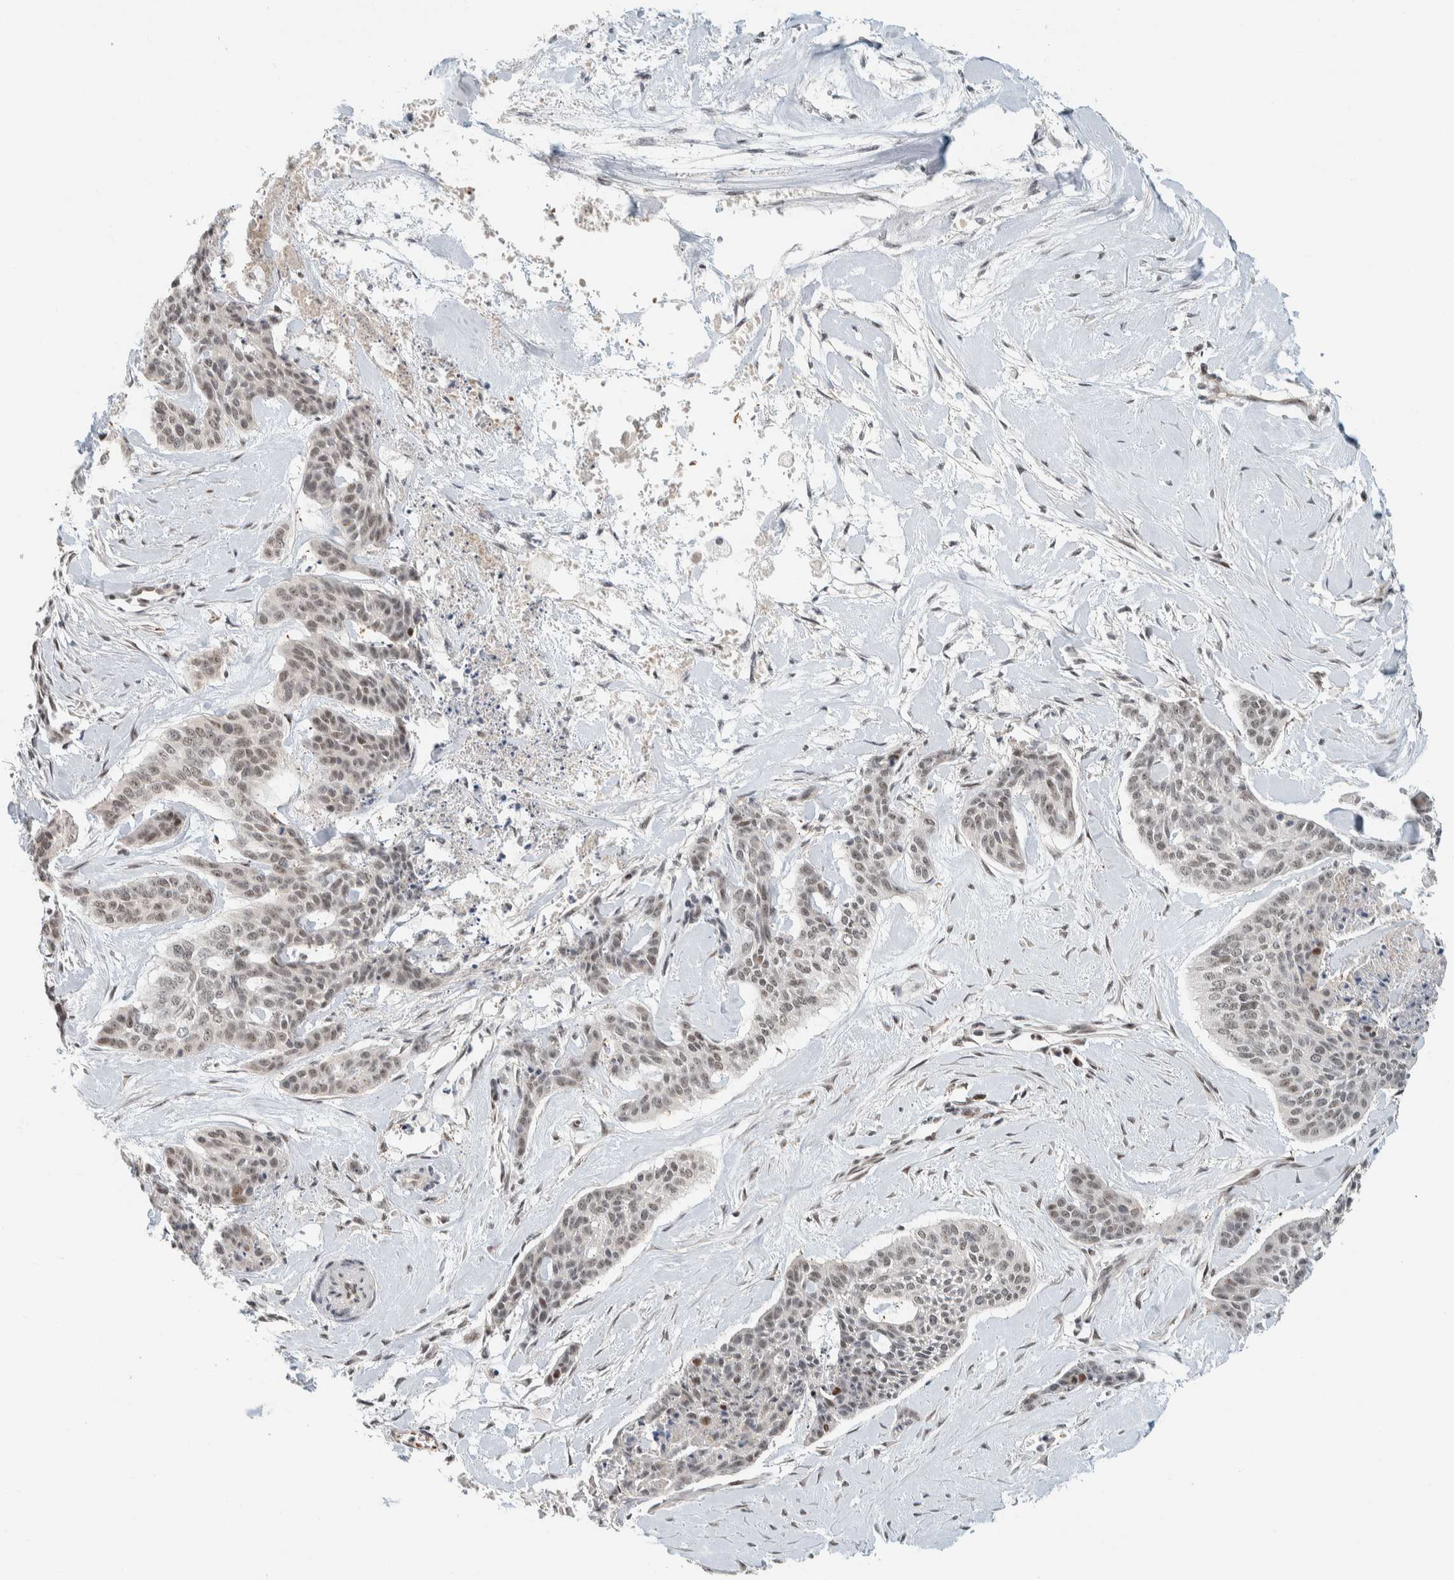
{"staining": {"intensity": "weak", "quantity": ">75%", "location": "nuclear"}, "tissue": "skin cancer", "cell_type": "Tumor cells", "image_type": "cancer", "snomed": [{"axis": "morphology", "description": "Basal cell carcinoma"}, {"axis": "topography", "description": "Skin"}], "caption": "This is a photomicrograph of immunohistochemistry (IHC) staining of skin cancer (basal cell carcinoma), which shows weak staining in the nuclear of tumor cells.", "gene": "ZBTB2", "patient": {"sex": "female", "age": 64}}